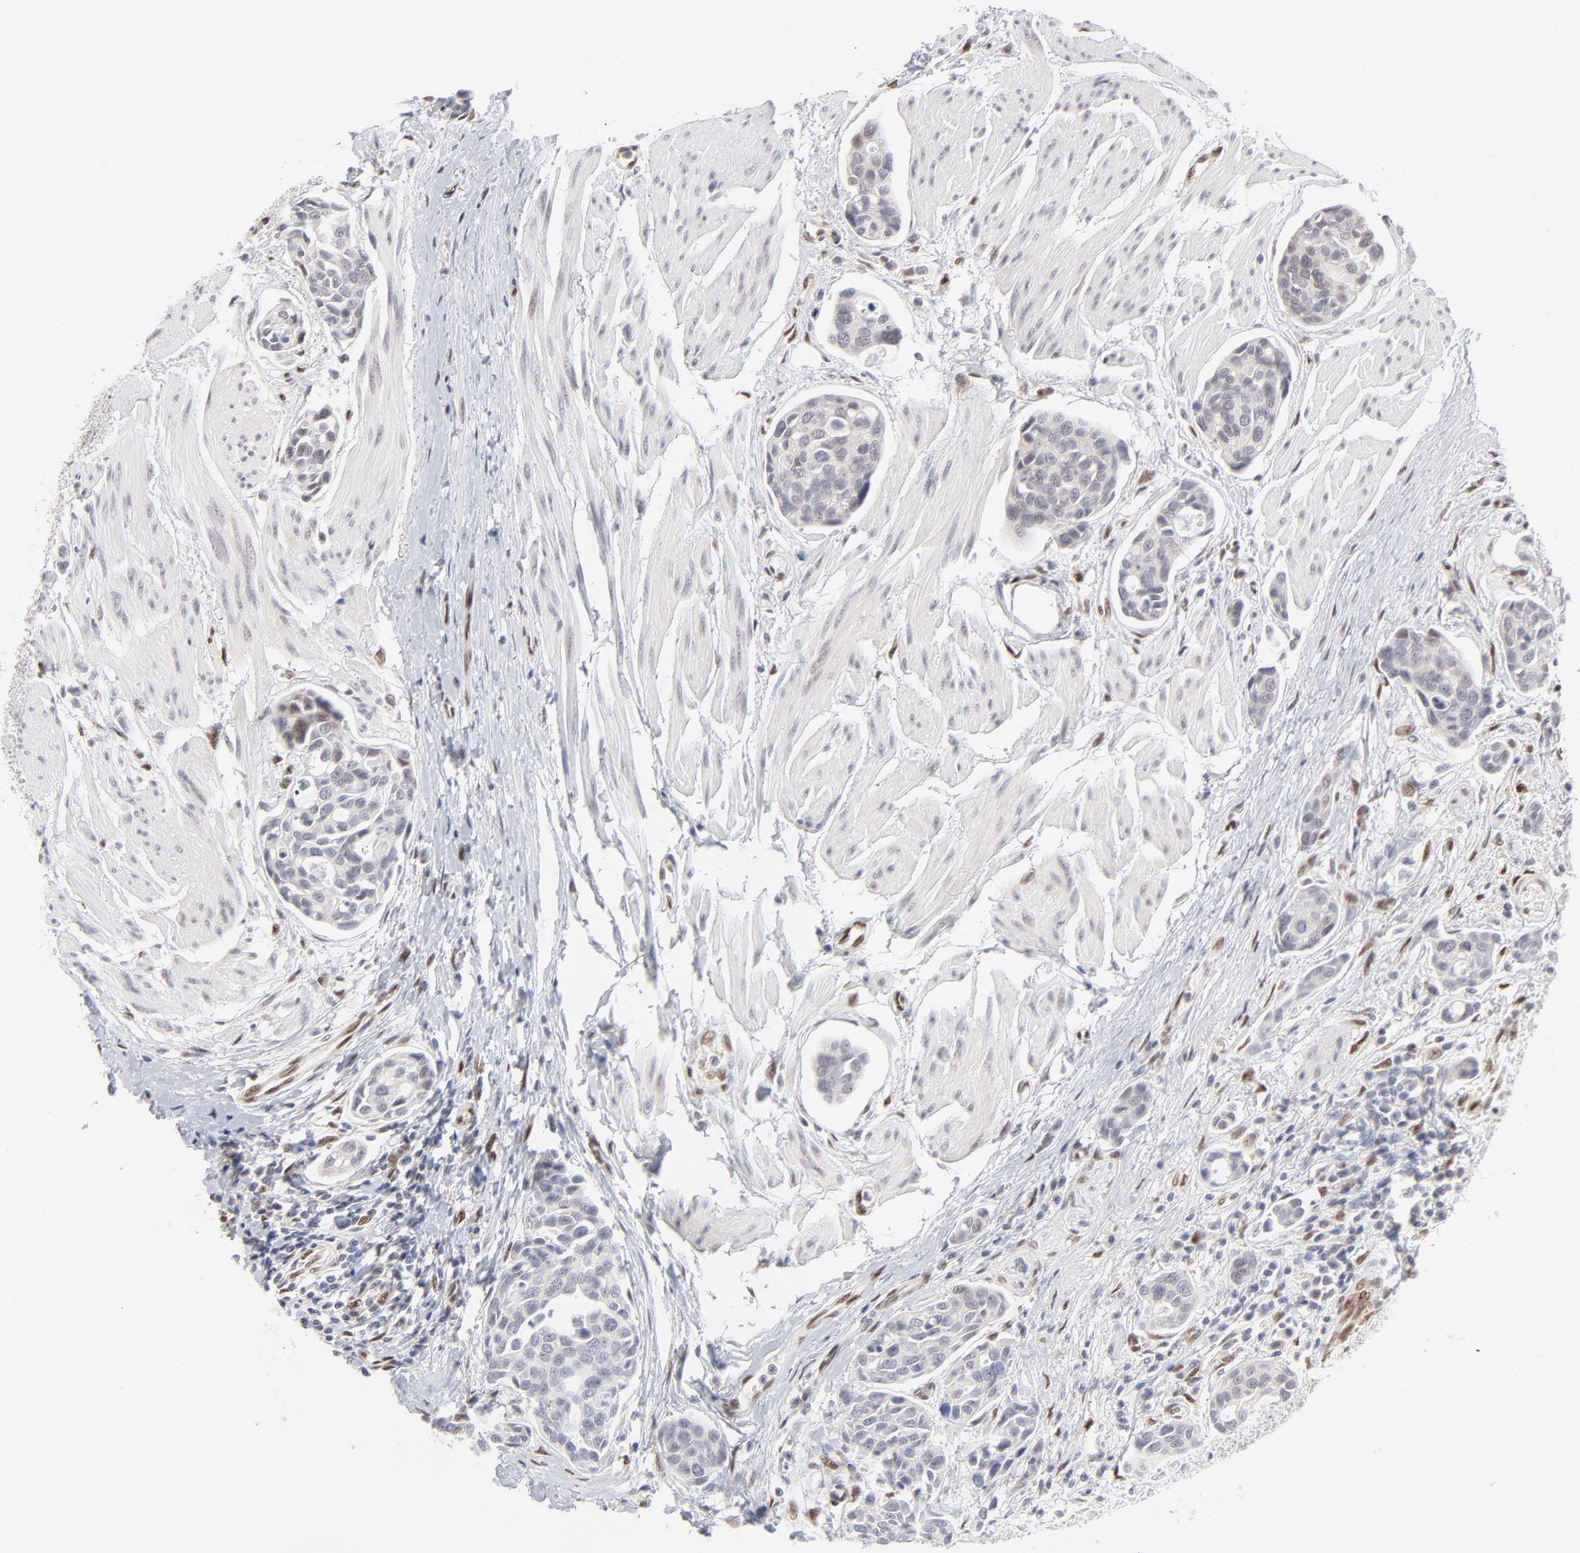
{"staining": {"intensity": "negative", "quantity": "none", "location": "none"}, "tissue": "urothelial cancer", "cell_type": "Tumor cells", "image_type": "cancer", "snomed": [{"axis": "morphology", "description": "Urothelial carcinoma, High grade"}, {"axis": "topography", "description": "Urinary bladder"}], "caption": "Micrograph shows no protein positivity in tumor cells of urothelial carcinoma (high-grade) tissue.", "gene": "STAT3", "patient": {"sex": "male", "age": 78}}